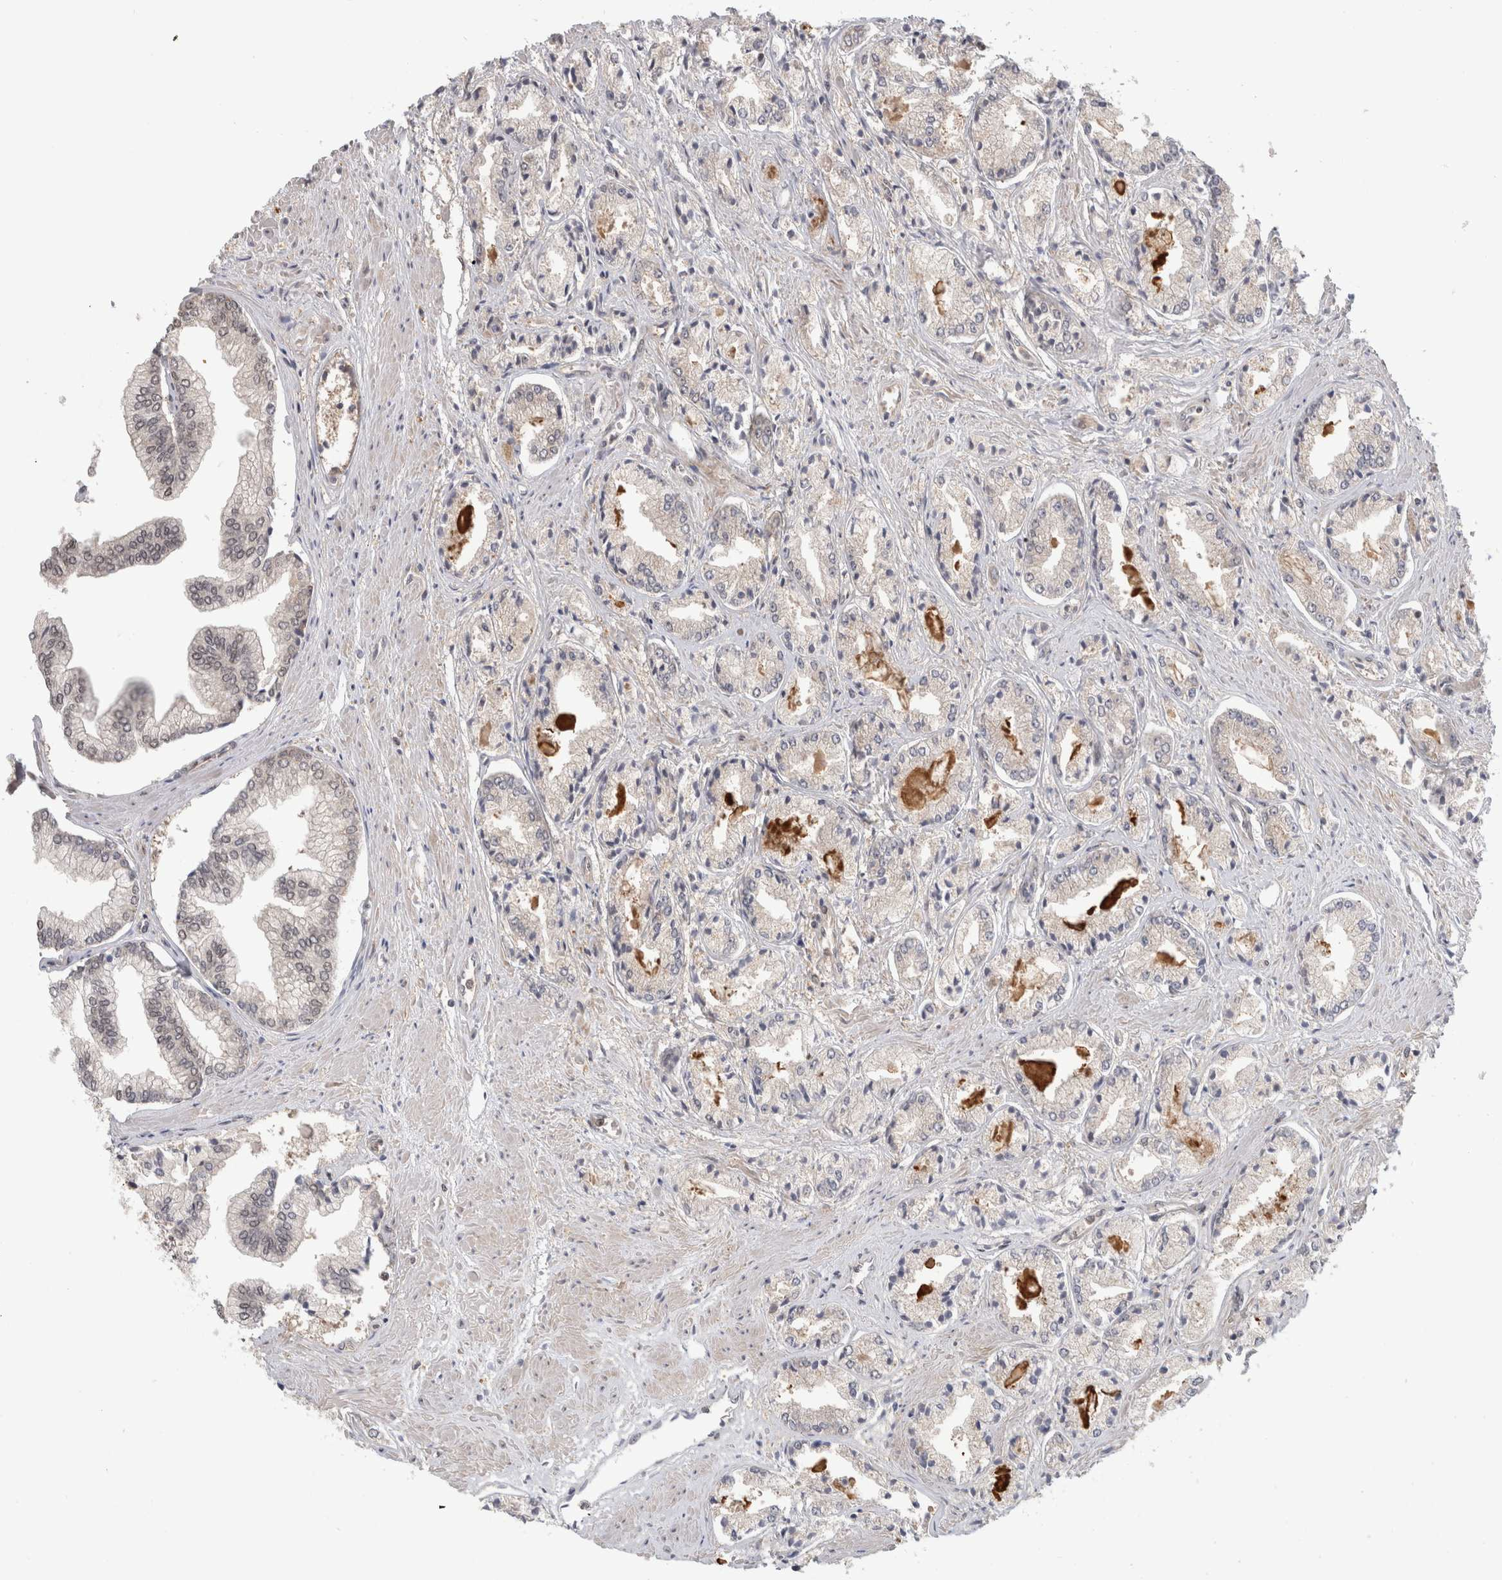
{"staining": {"intensity": "negative", "quantity": "none", "location": "none"}, "tissue": "prostate cancer", "cell_type": "Tumor cells", "image_type": "cancer", "snomed": [{"axis": "morphology", "description": "Adenocarcinoma, Low grade"}, {"axis": "topography", "description": "Prostate"}], "caption": "Immunohistochemical staining of prostate adenocarcinoma (low-grade) exhibits no significant expression in tumor cells. (IHC, brightfield microscopy, high magnification).", "gene": "PIGP", "patient": {"sex": "male", "age": 52}}